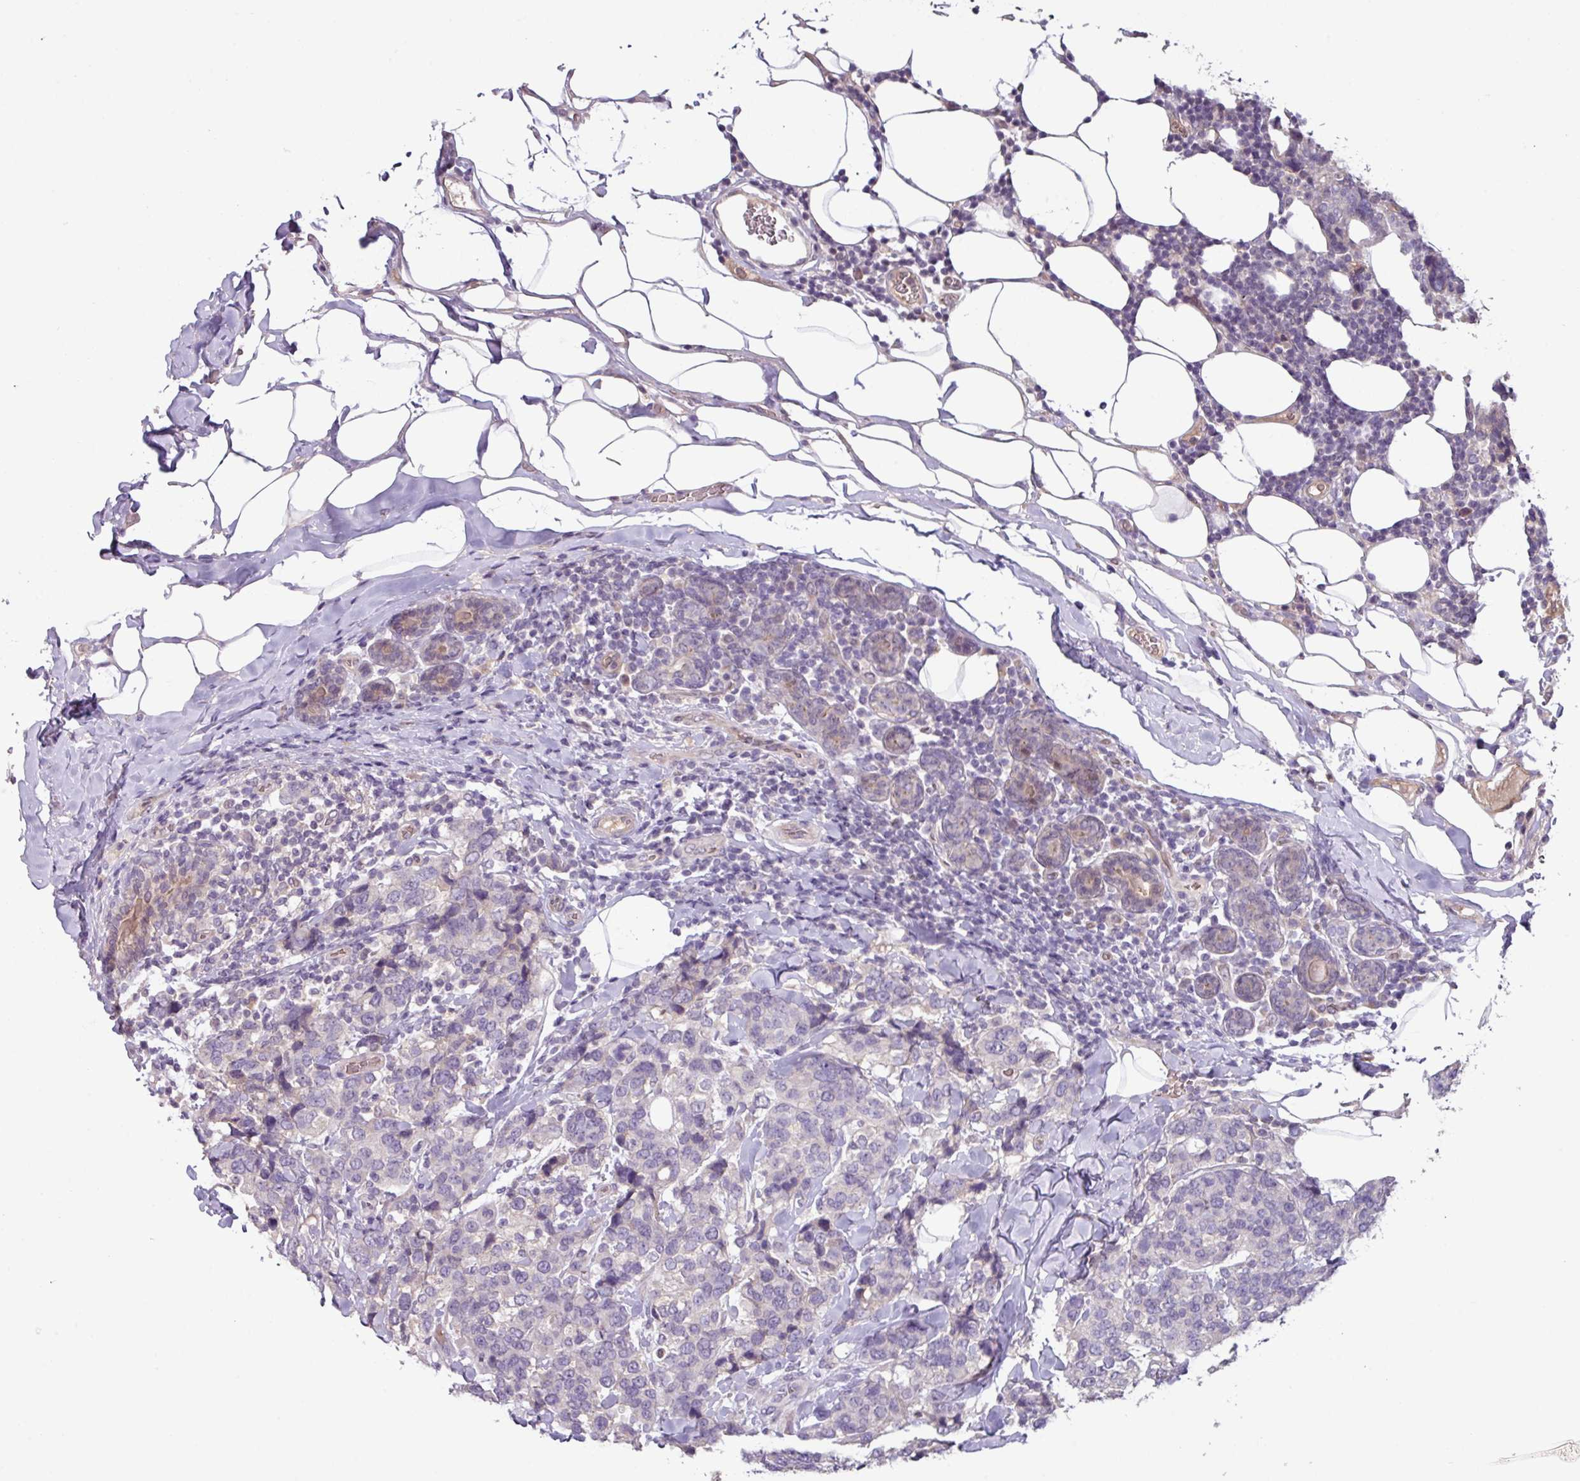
{"staining": {"intensity": "negative", "quantity": "none", "location": "none"}, "tissue": "breast cancer", "cell_type": "Tumor cells", "image_type": "cancer", "snomed": [{"axis": "morphology", "description": "Lobular carcinoma"}, {"axis": "topography", "description": "Breast"}], "caption": "Tumor cells show no significant protein expression in breast cancer (lobular carcinoma).", "gene": "SLC5A10", "patient": {"sex": "female", "age": 59}}